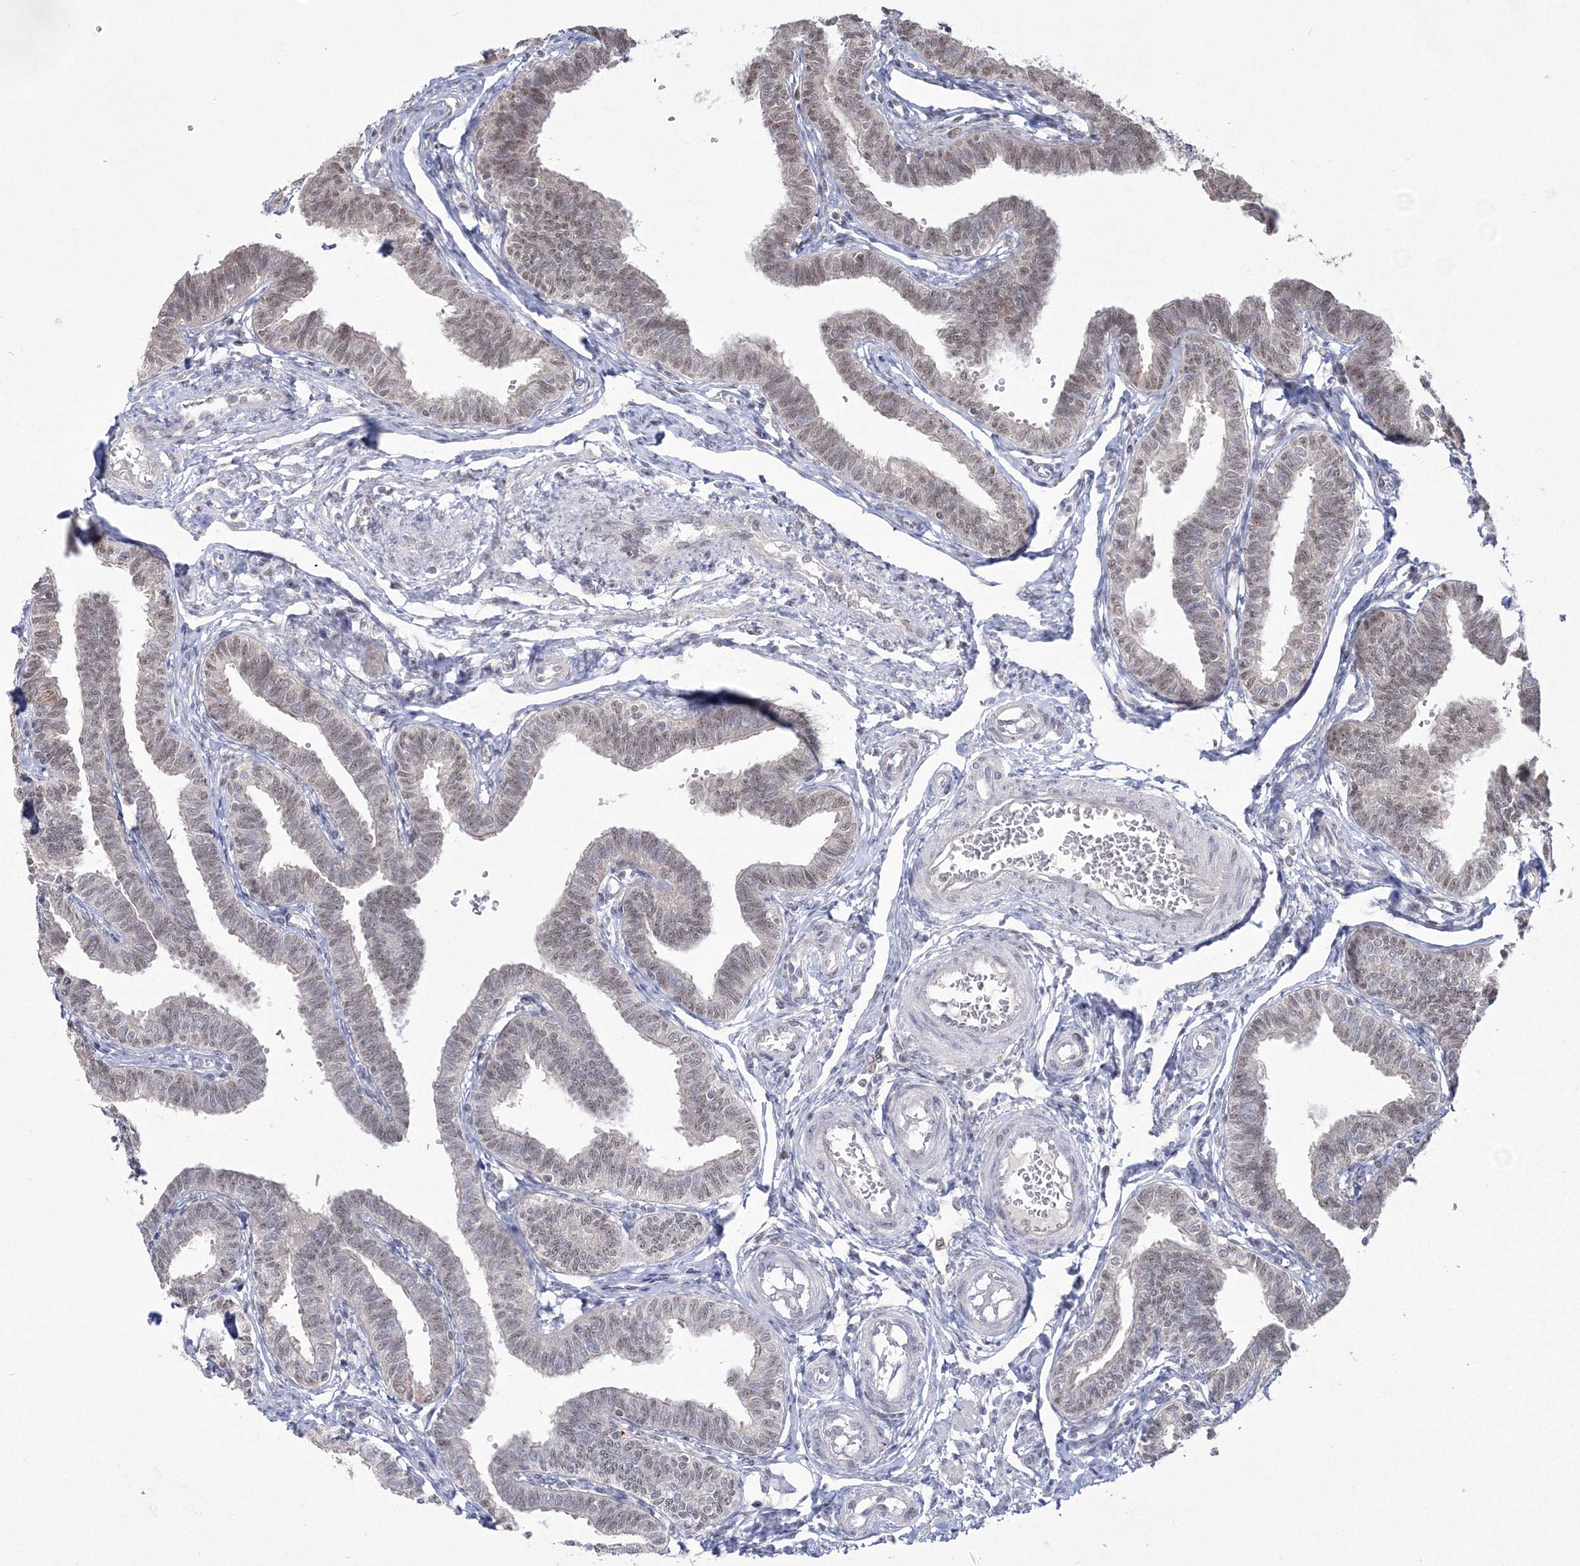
{"staining": {"intensity": "moderate", "quantity": "25%-75%", "location": "cytoplasmic/membranous"}, "tissue": "fallopian tube", "cell_type": "Glandular cells", "image_type": "normal", "snomed": [{"axis": "morphology", "description": "Normal tissue, NOS"}, {"axis": "topography", "description": "Fallopian tube"}, {"axis": "topography", "description": "Ovary"}], "caption": "Protein expression by IHC exhibits moderate cytoplasmic/membranous staining in about 25%-75% of glandular cells in unremarkable fallopian tube.", "gene": "GRSF1", "patient": {"sex": "female", "age": 23}}